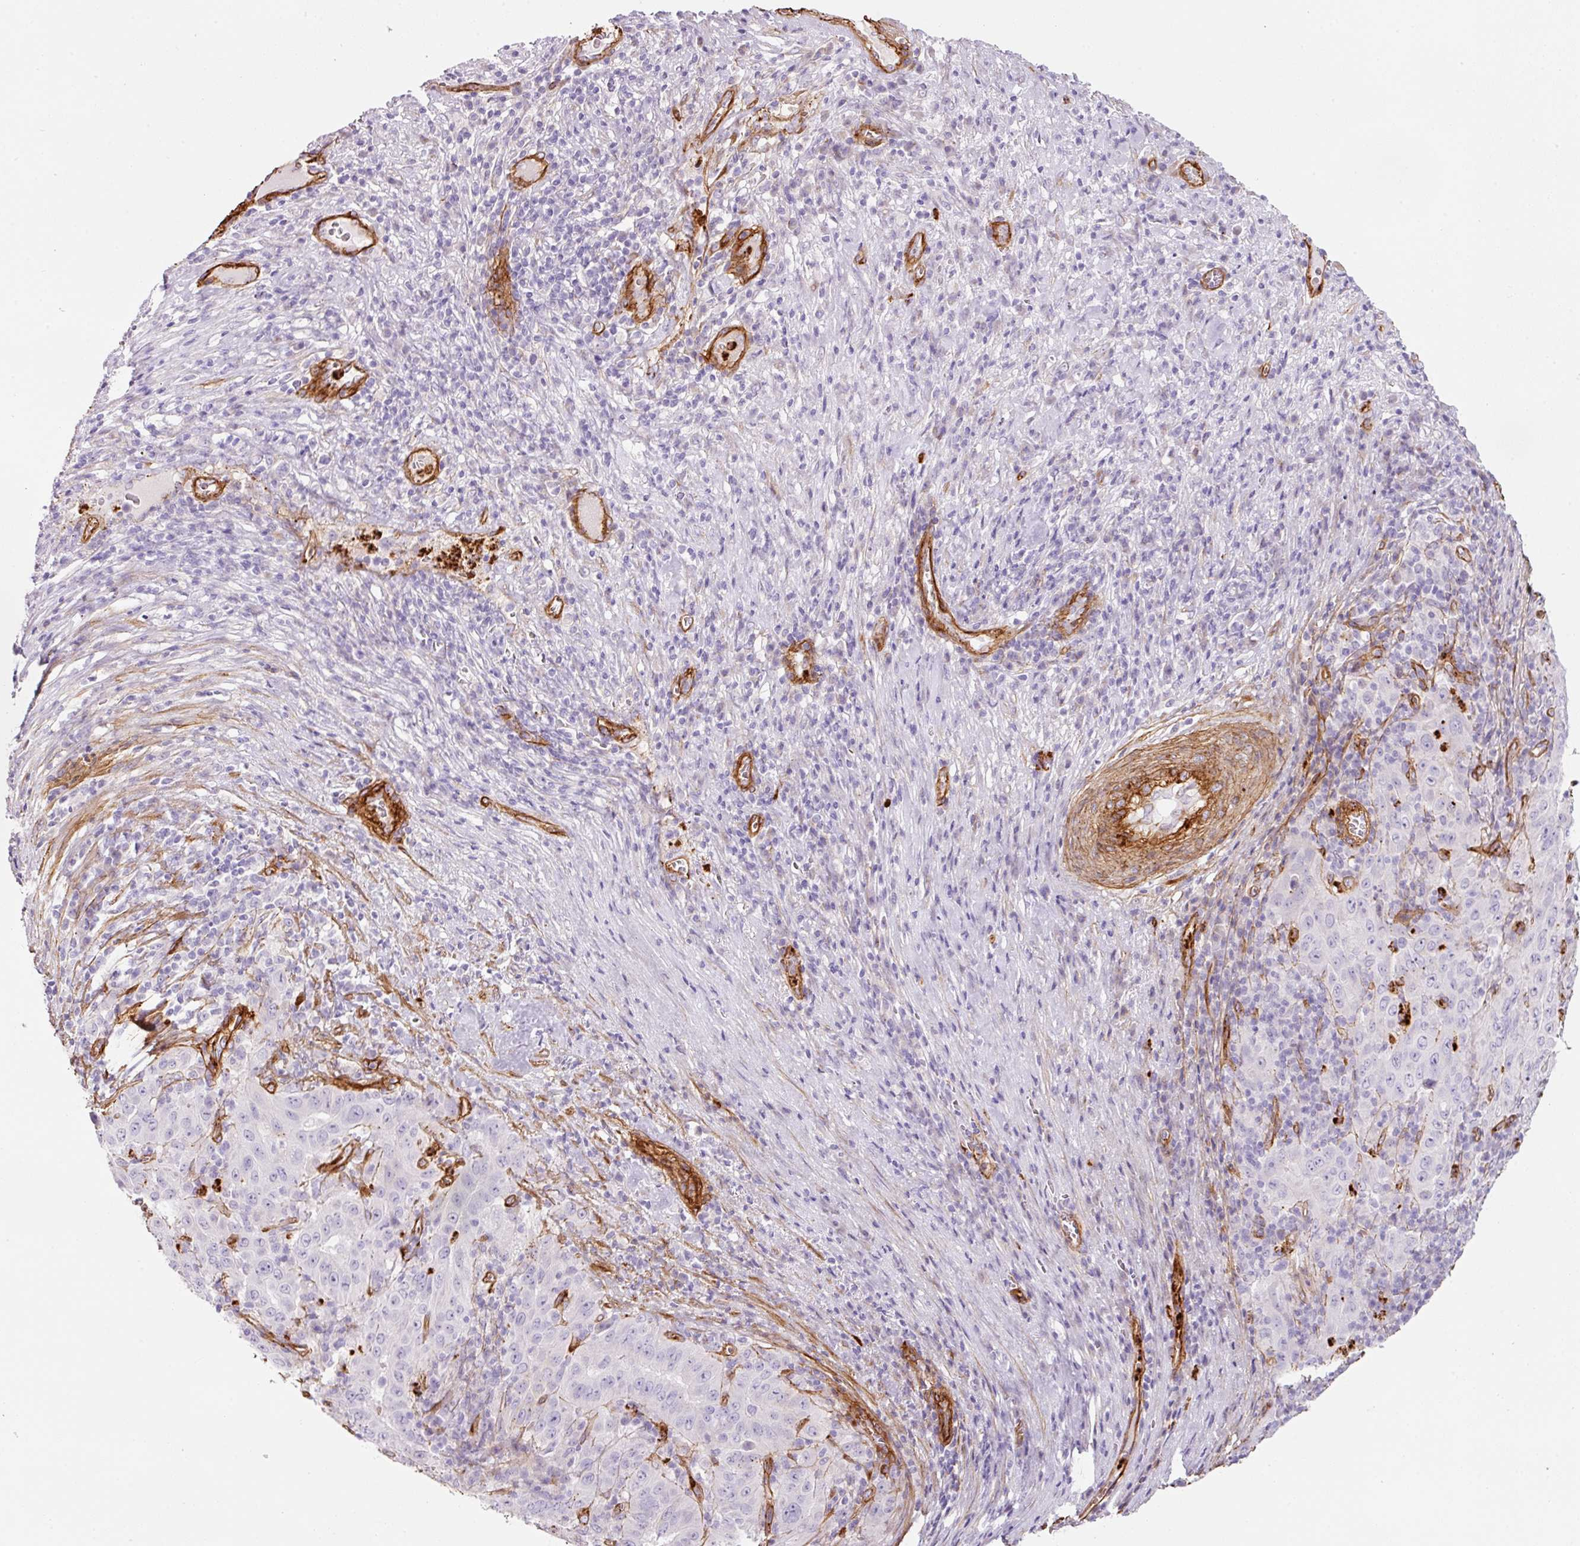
{"staining": {"intensity": "negative", "quantity": "none", "location": "none"}, "tissue": "pancreatic cancer", "cell_type": "Tumor cells", "image_type": "cancer", "snomed": [{"axis": "morphology", "description": "Adenocarcinoma, NOS"}, {"axis": "topography", "description": "Pancreas"}], "caption": "Pancreatic adenocarcinoma stained for a protein using immunohistochemistry (IHC) shows no staining tumor cells.", "gene": "LOXL4", "patient": {"sex": "male", "age": 63}}